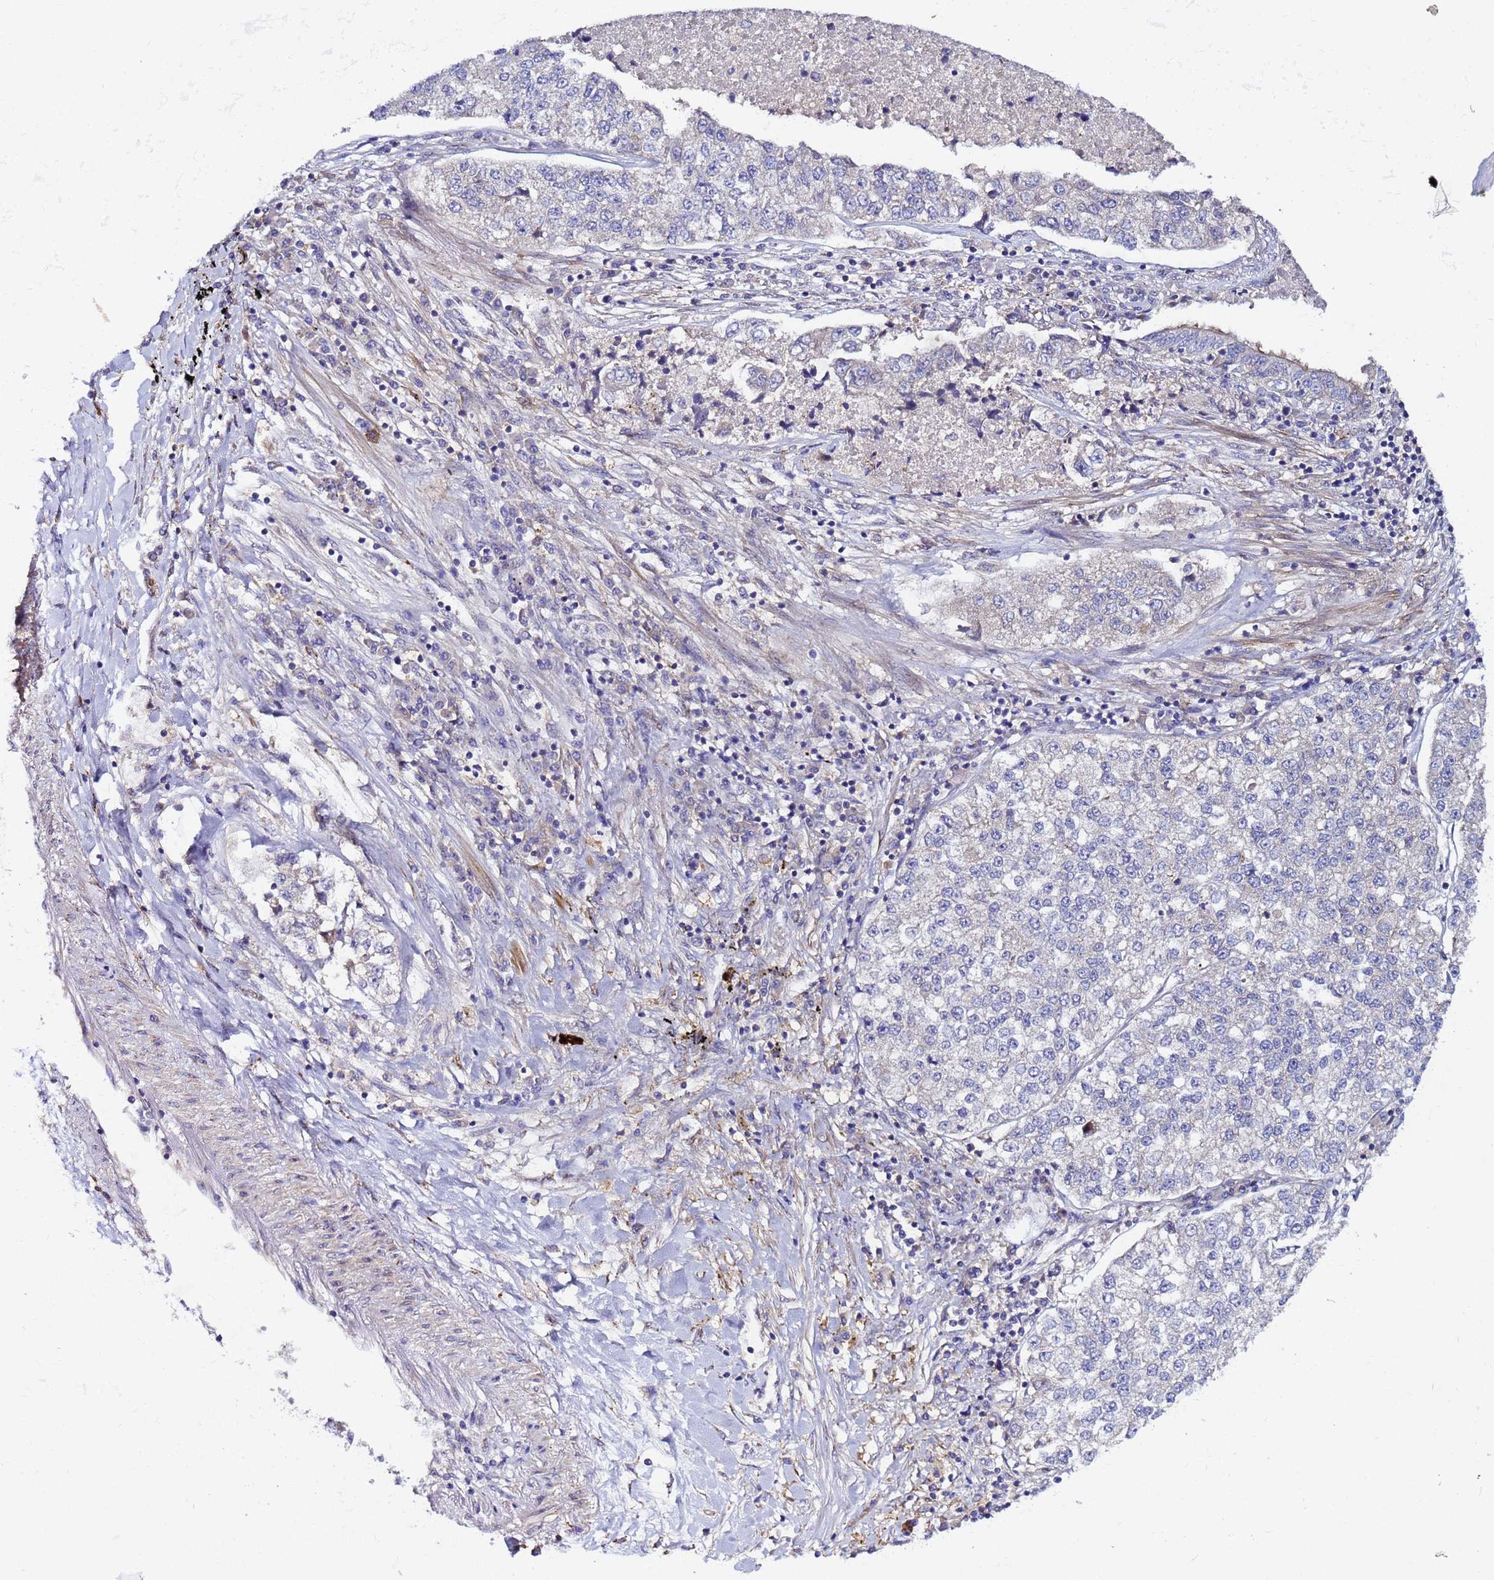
{"staining": {"intensity": "negative", "quantity": "none", "location": "none"}, "tissue": "lung cancer", "cell_type": "Tumor cells", "image_type": "cancer", "snomed": [{"axis": "morphology", "description": "Adenocarcinoma, NOS"}, {"axis": "topography", "description": "Lung"}], "caption": "Immunohistochemistry (IHC) of human adenocarcinoma (lung) exhibits no expression in tumor cells.", "gene": "PLXDC2", "patient": {"sex": "male", "age": 49}}